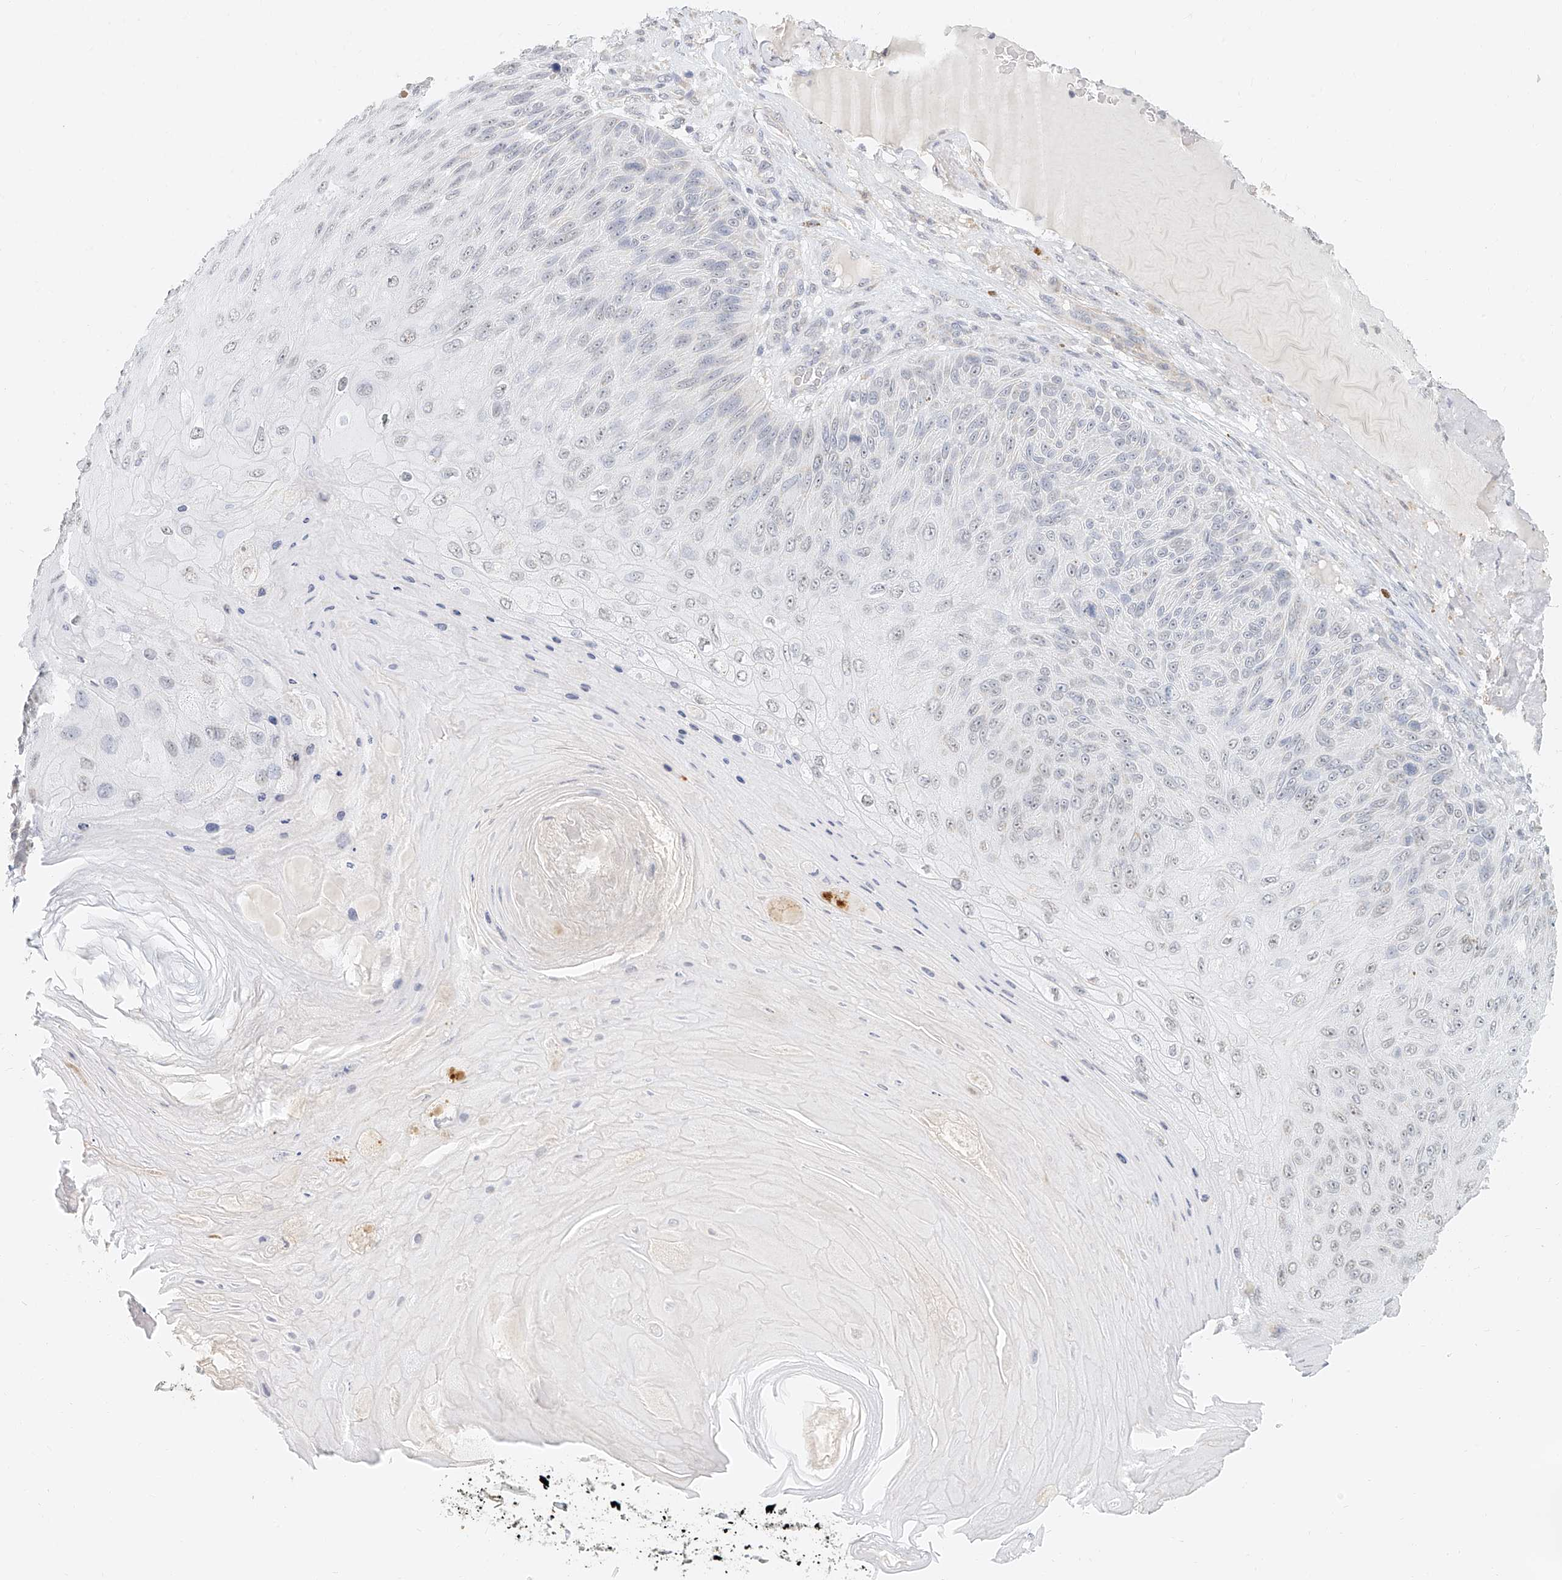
{"staining": {"intensity": "negative", "quantity": "none", "location": "none"}, "tissue": "skin cancer", "cell_type": "Tumor cells", "image_type": "cancer", "snomed": [{"axis": "morphology", "description": "Squamous cell carcinoma, NOS"}, {"axis": "topography", "description": "Skin"}], "caption": "Immunohistochemistry (IHC) of human skin squamous cell carcinoma exhibits no positivity in tumor cells.", "gene": "CXorf58", "patient": {"sex": "female", "age": 88}}